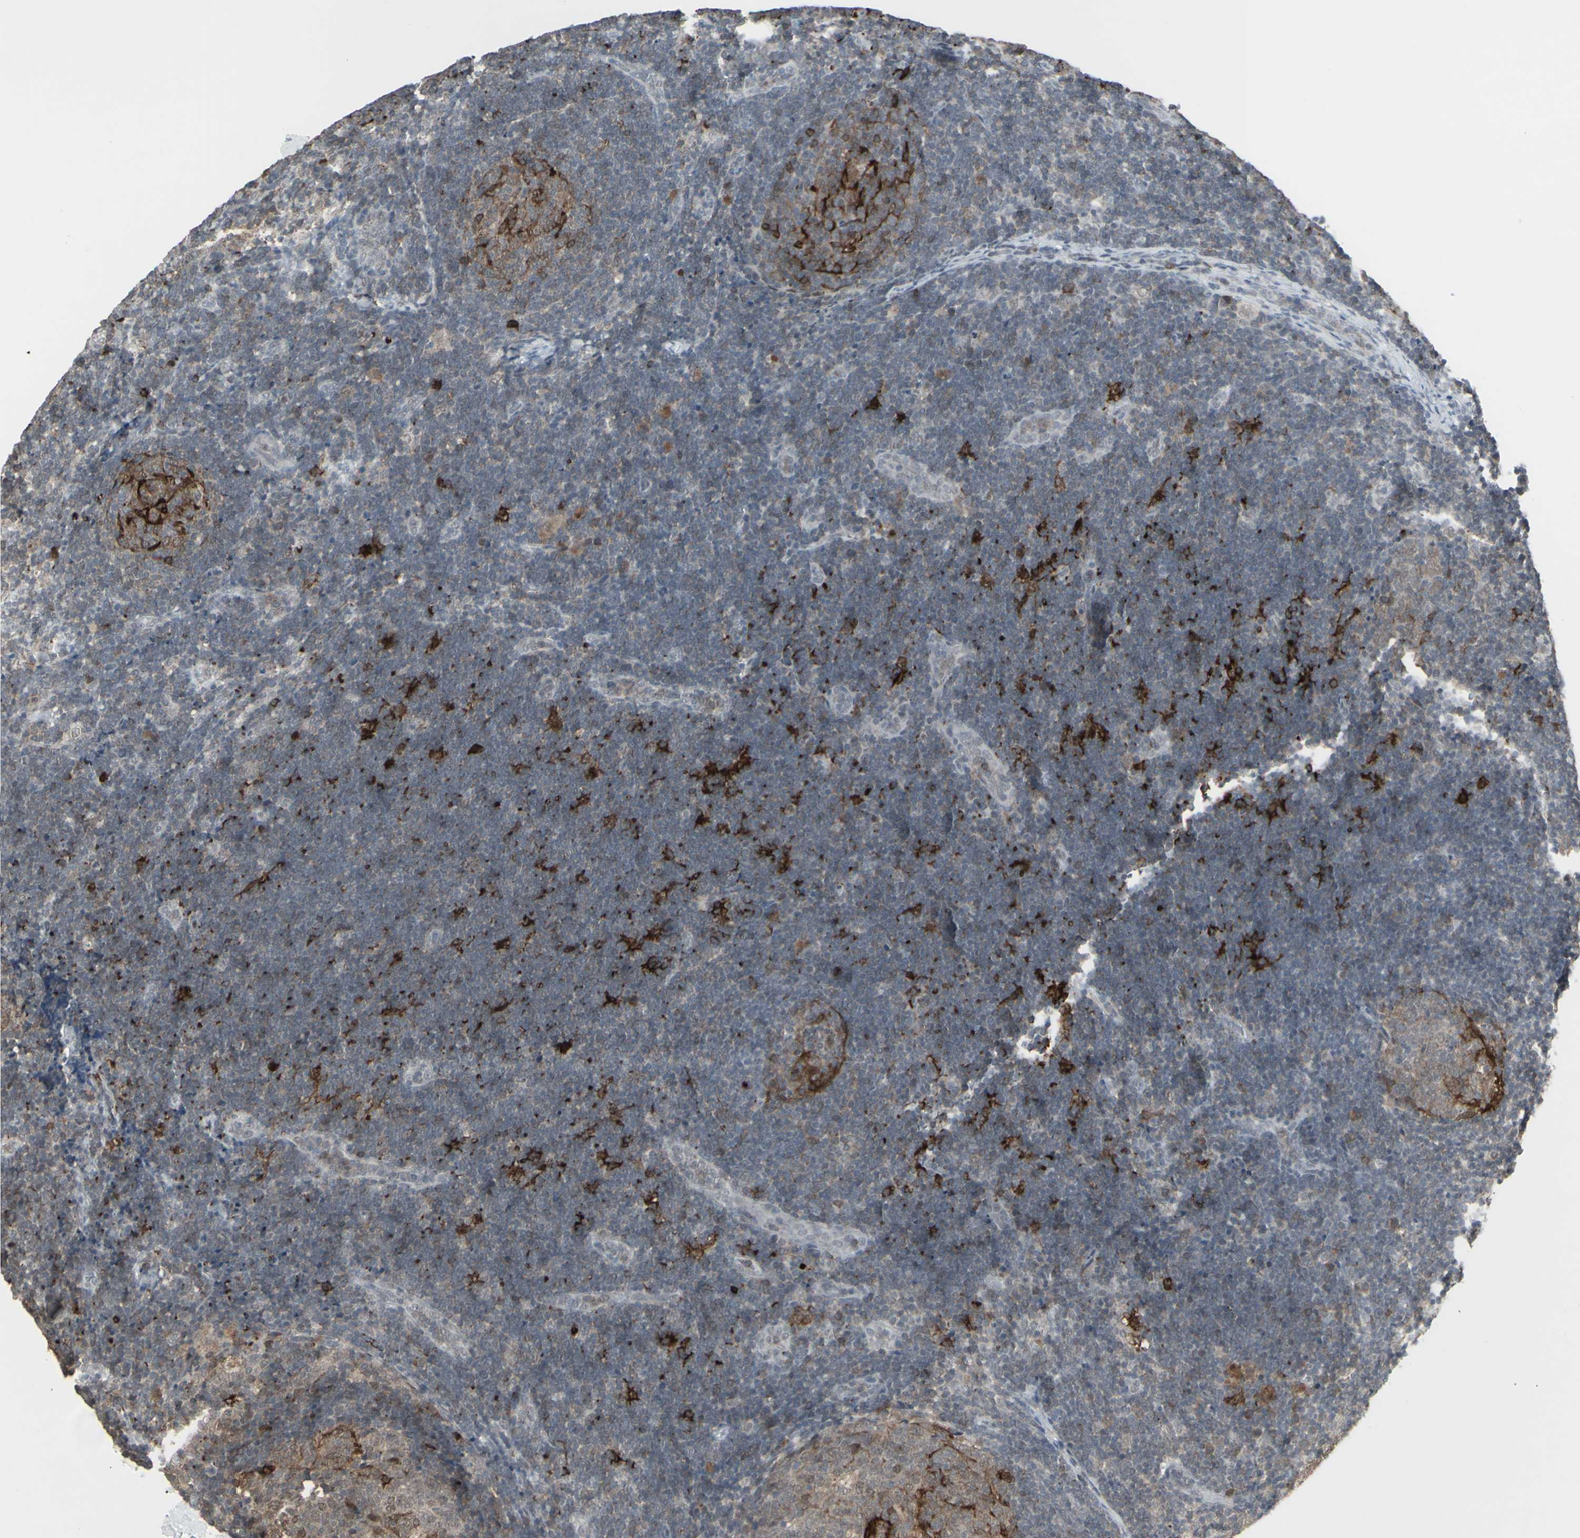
{"staining": {"intensity": "strong", "quantity": "25%-75%", "location": "cytoplasmic/membranous"}, "tissue": "lymph node", "cell_type": "Germinal center cells", "image_type": "normal", "snomed": [{"axis": "morphology", "description": "Normal tissue, NOS"}, {"axis": "topography", "description": "Lymph node"}], "caption": "Immunohistochemistry micrograph of normal lymph node: human lymph node stained using immunohistochemistry shows high levels of strong protein expression localized specifically in the cytoplasmic/membranous of germinal center cells, appearing as a cytoplasmic/membranous brown color.", "gene": "SAMSN1", "patient": {"sex": "female", "age": 14}}